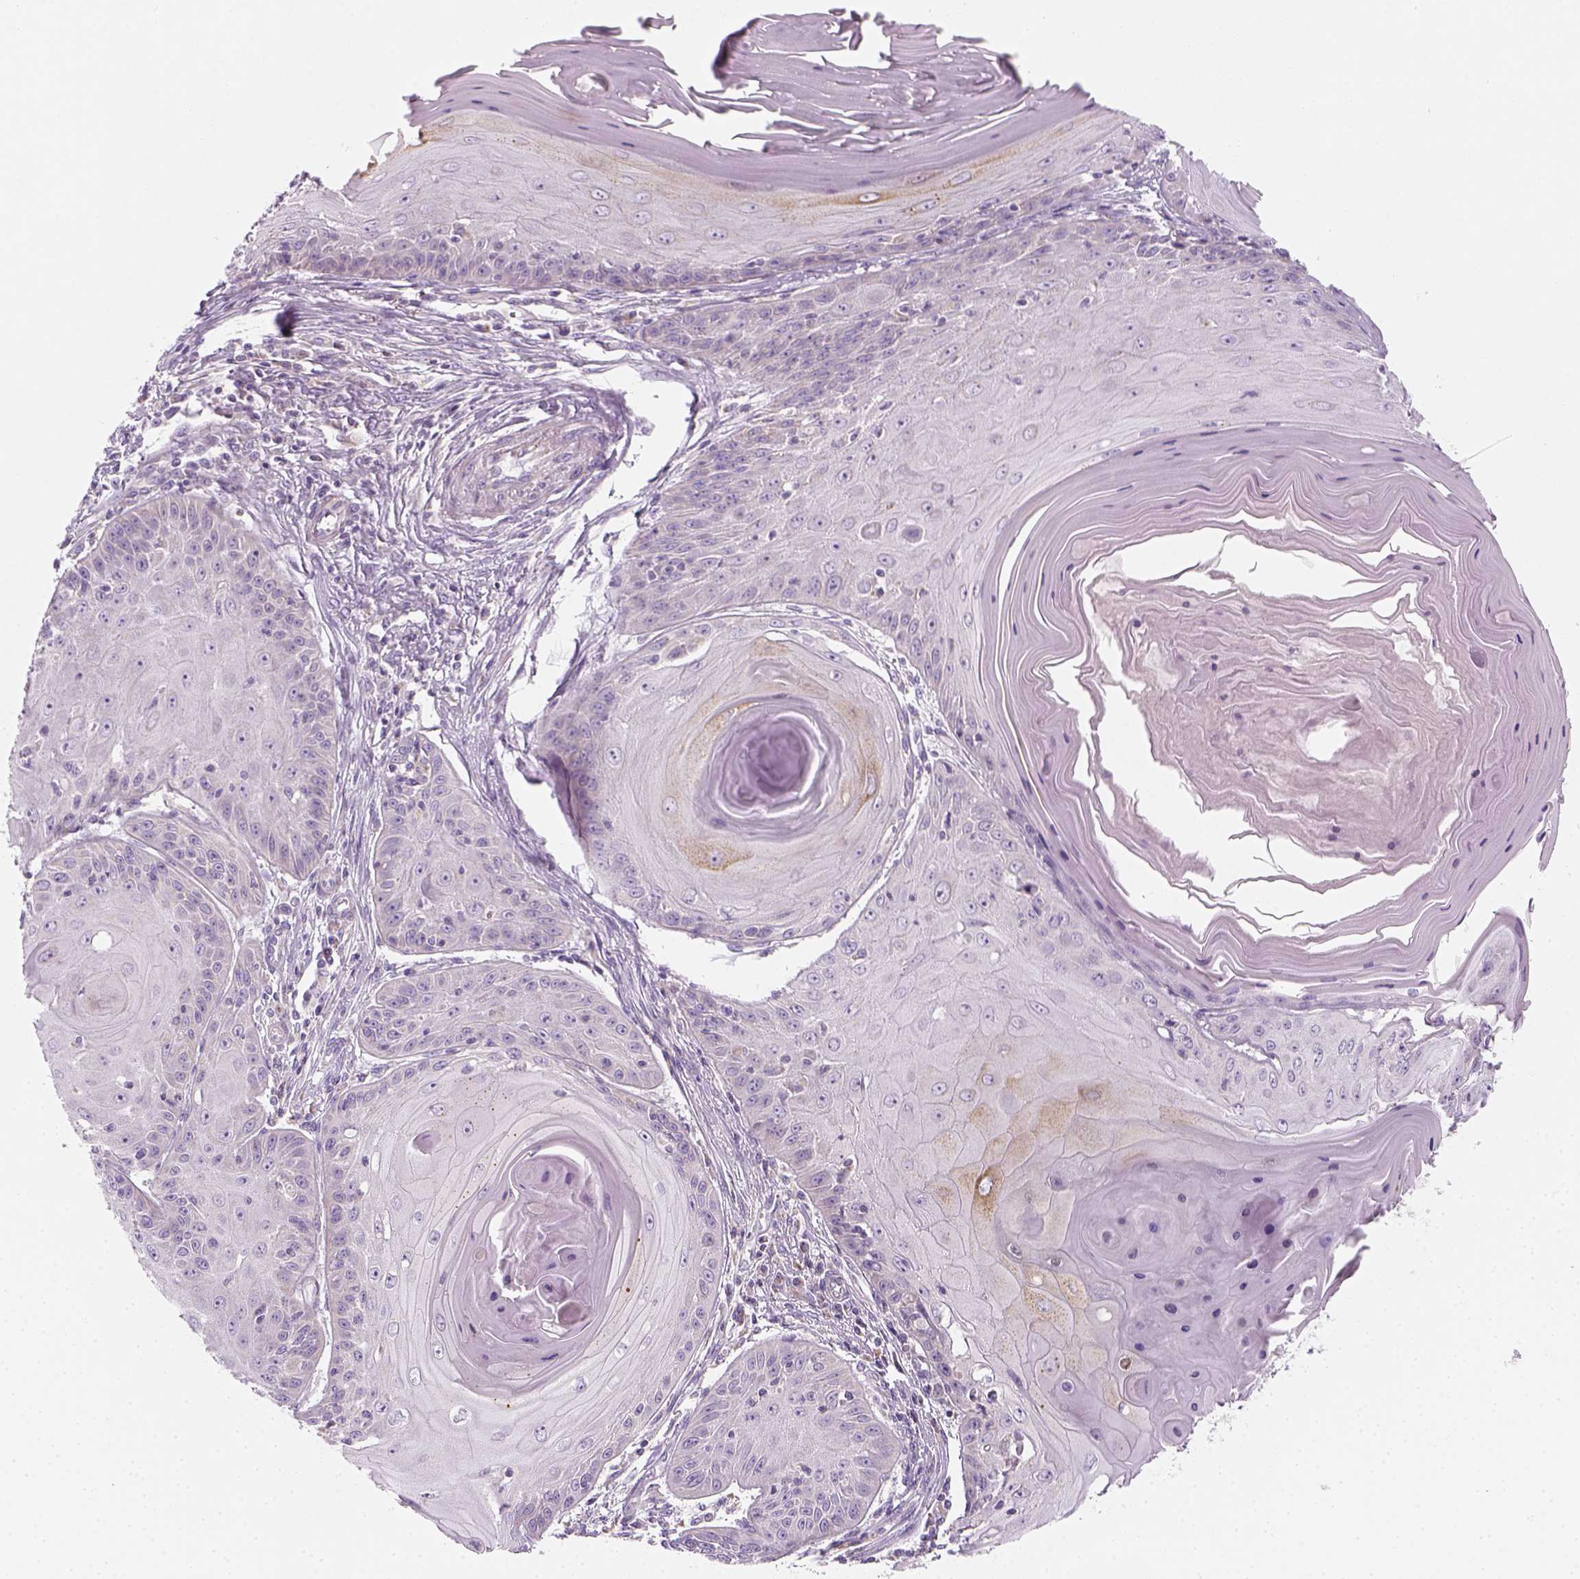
{"staining": {"intensity": "negative", "quantity": "none", "location": "none"}, "tissue": "skin cancer", "cell_type": "Tumor cells", "image_type": "cancer", "snomed": [{"axis": "morphology", "description": "Squamous cell carcinoma, NOS"}, {"axis": "topography", "description": "Skin"}, {"axis": "topography", "description": "Vulva"}], "caption": "A high-resolution image shows immunohistochemistry (IHC) staining of skin cancer (squamous cell carcinoma), which displays no significant staining in tumor cells.", "gene": "AWAT2", "patient": {"sex": "female", "age": 85}}